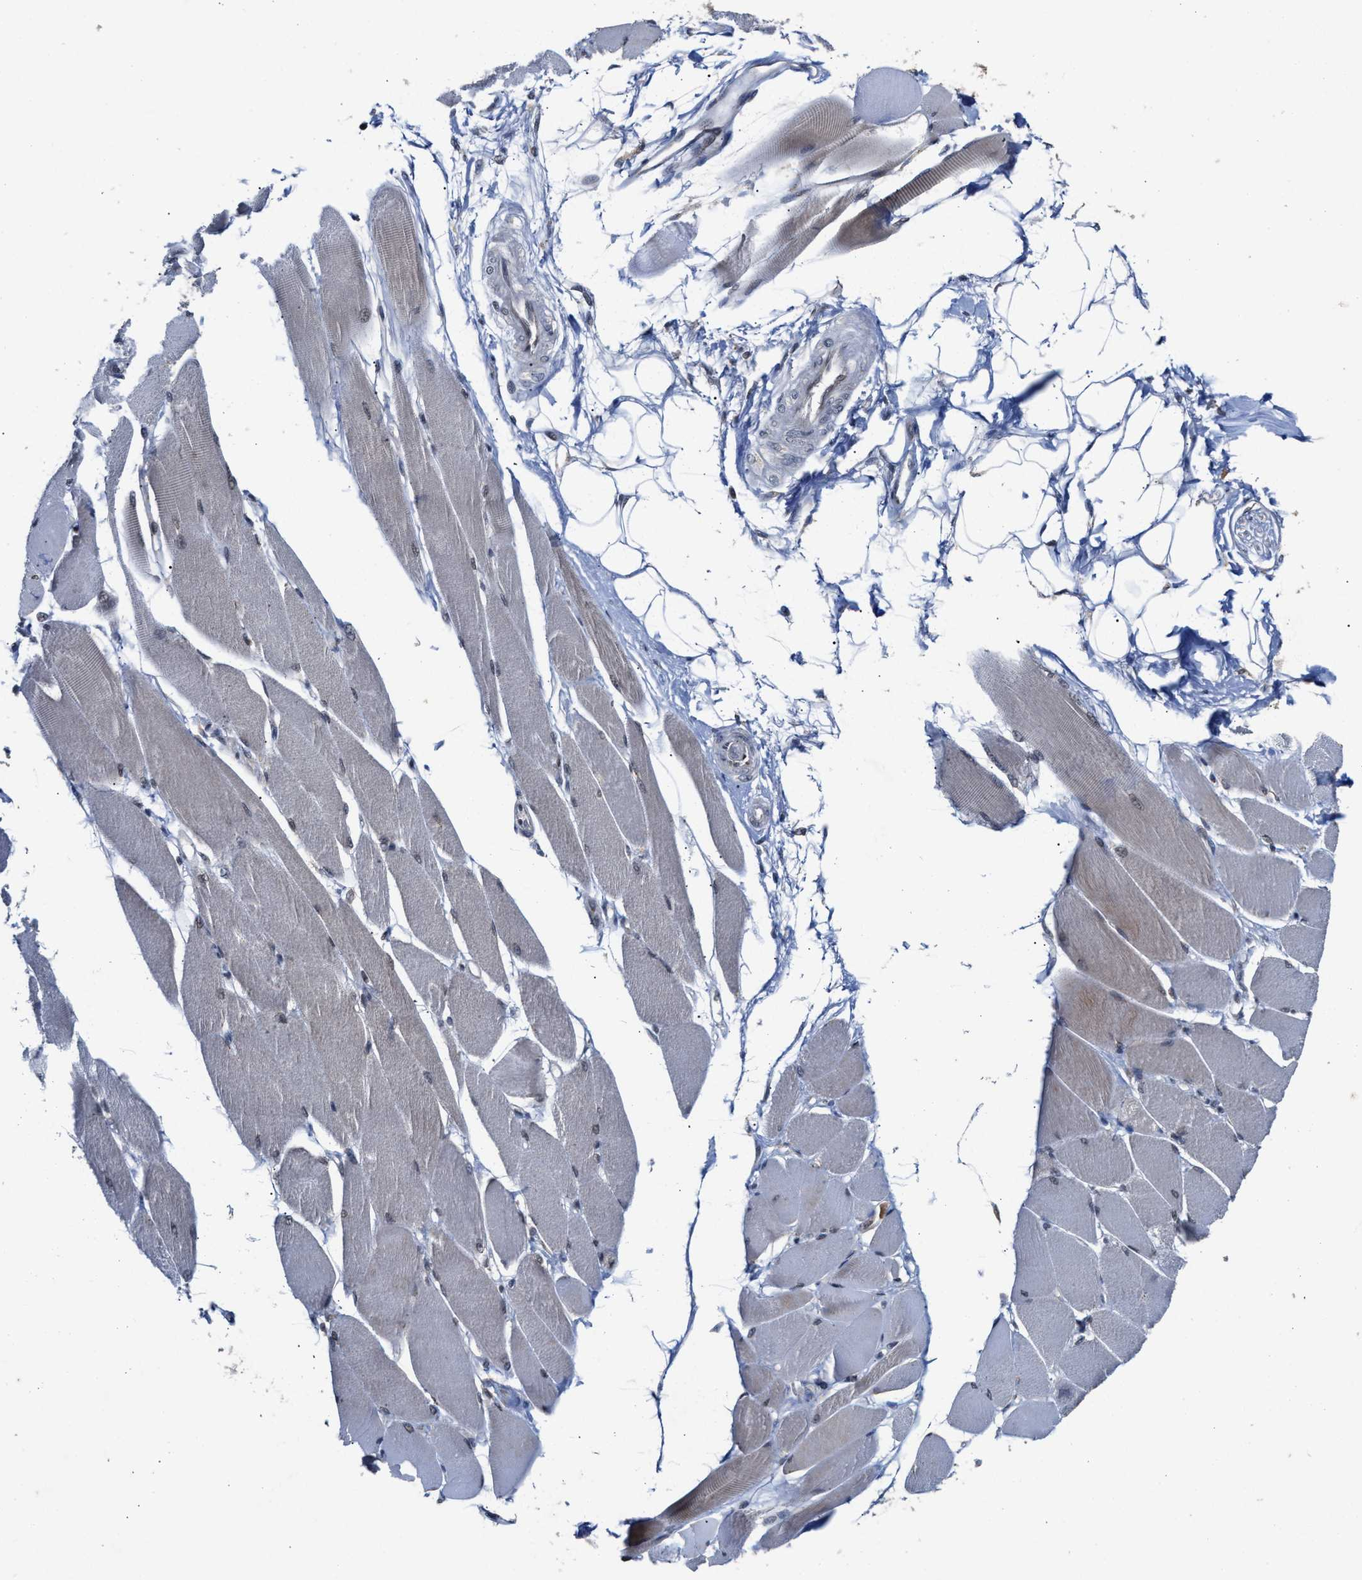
{"staining": {"intensity": "moderate", "quantity": "<25%", "location": "cytoplasmic/membranous"}, "tissue": "skeletal muscle", "cell_type": "Myocytes", "image_type": "normal", "snomed": [{"axis": "morphology", "description": "Normal tissue, NOS"}, {"axis": "topography", "description": "Skeletal muscle"}, {"axis": "topography", "description": "Peripheral nerve tissue"}], "caption": "IHC photomicrograph of unremarkable human skeletal muscle stained for a protein (brown), which displays low levels of moderate cytoplasmic/membranous positivity in about <25% of myocytes.", "gene": "MKNK2", "patient": {"sex": "female", "age": 84}}